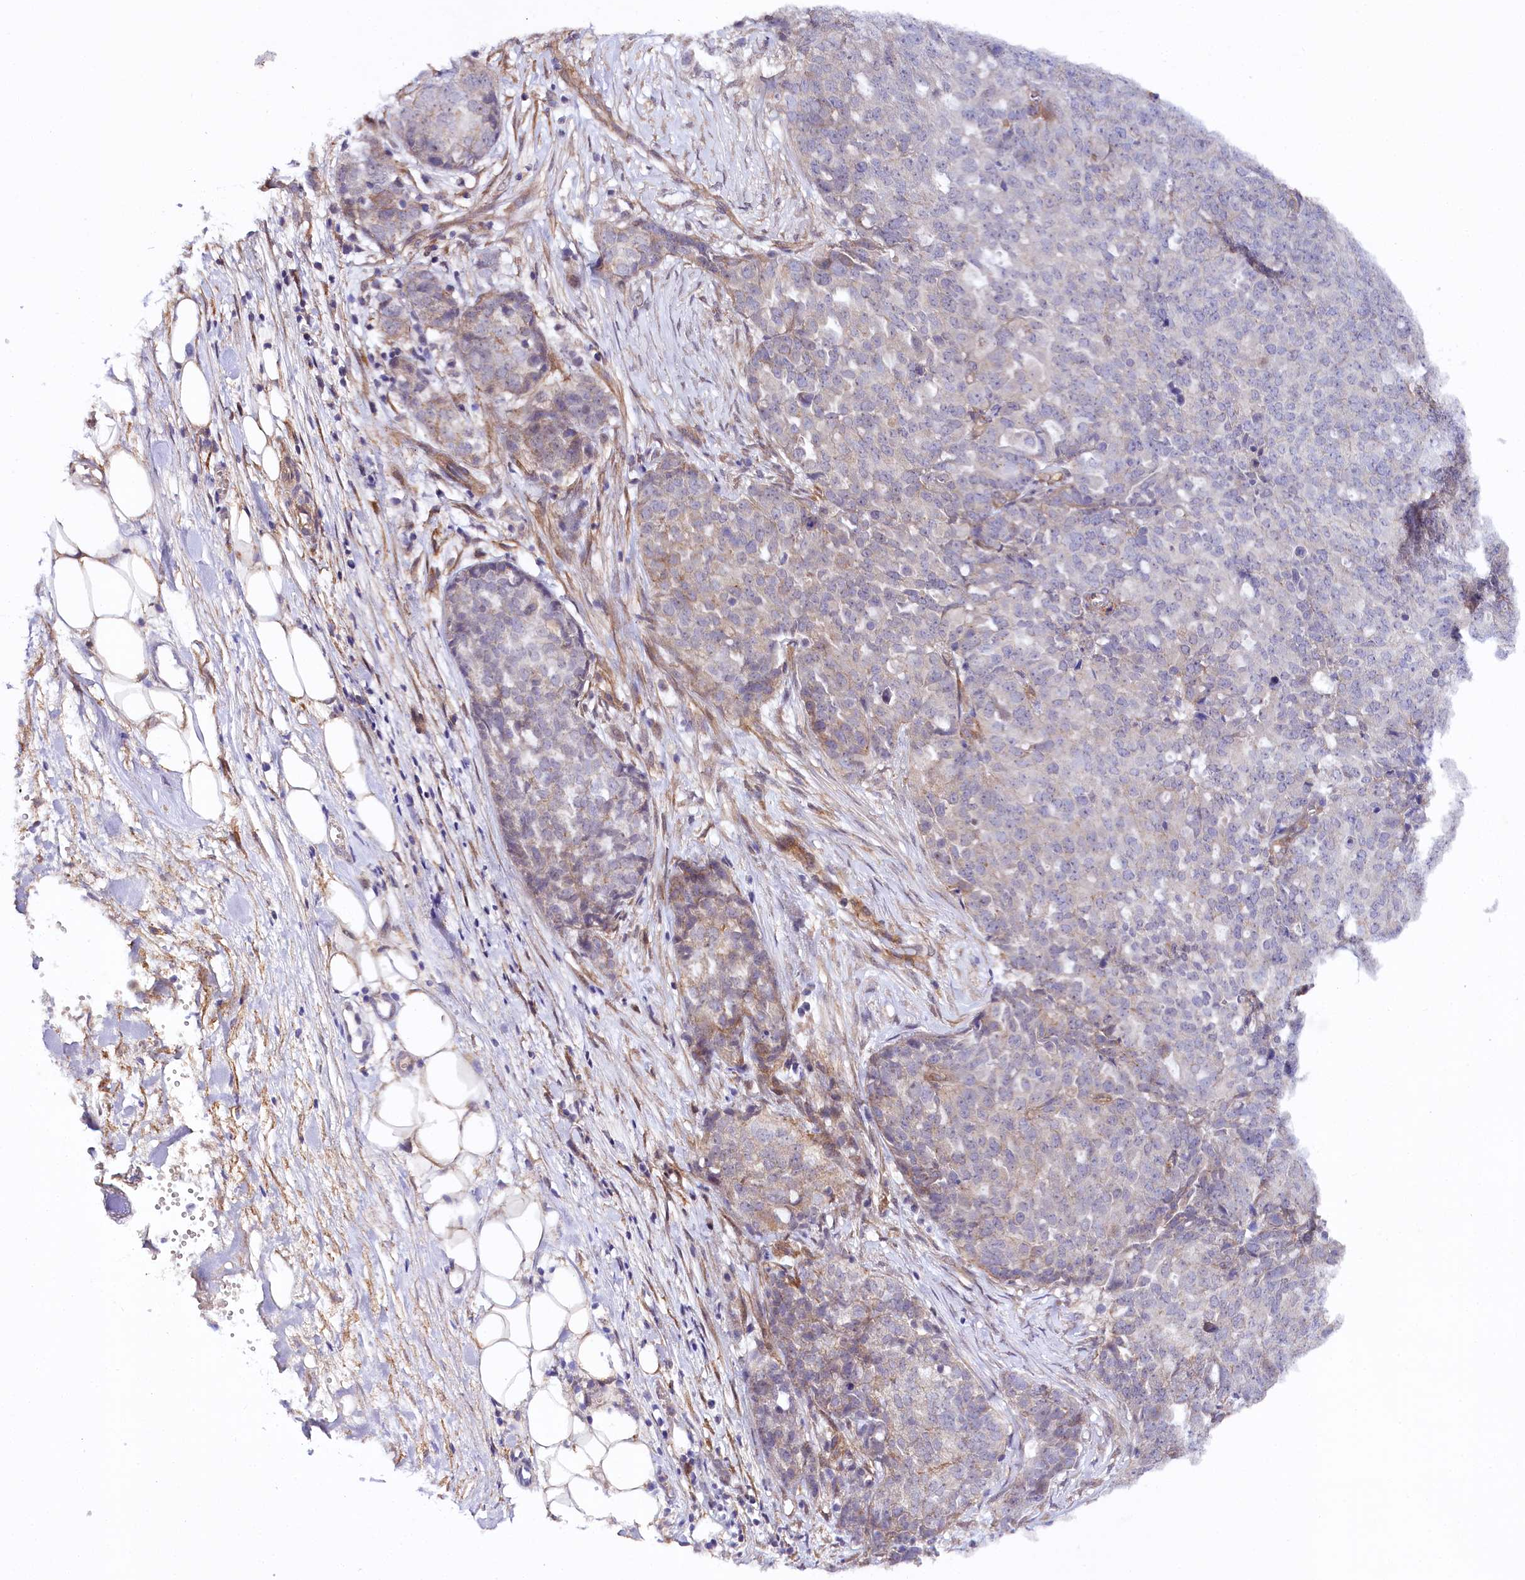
{"staining": {"intensity": "weak", "quantity": "<25%", "location": "cytoplasmic/membranous"}, "tissue": "ovarian cancer", "cell_type": "Tumor cells", "image_type": "cancer", "snomed": [{"axis": "morphology", "description": "Cystadenocarcinoma, serous, NOS"}, {"axis": "topography", "description": "Soft tissue"}, {"axis": "topography", "description": "Ovary"}], "caption": "This is an immunohistochemistry (IHC) micrograph of ovarian serous cystadenocarcinoma. There is no expression in tumor cells.", "gene": "PHLDB1", "patient": {"sex": "female", "age": 57}}